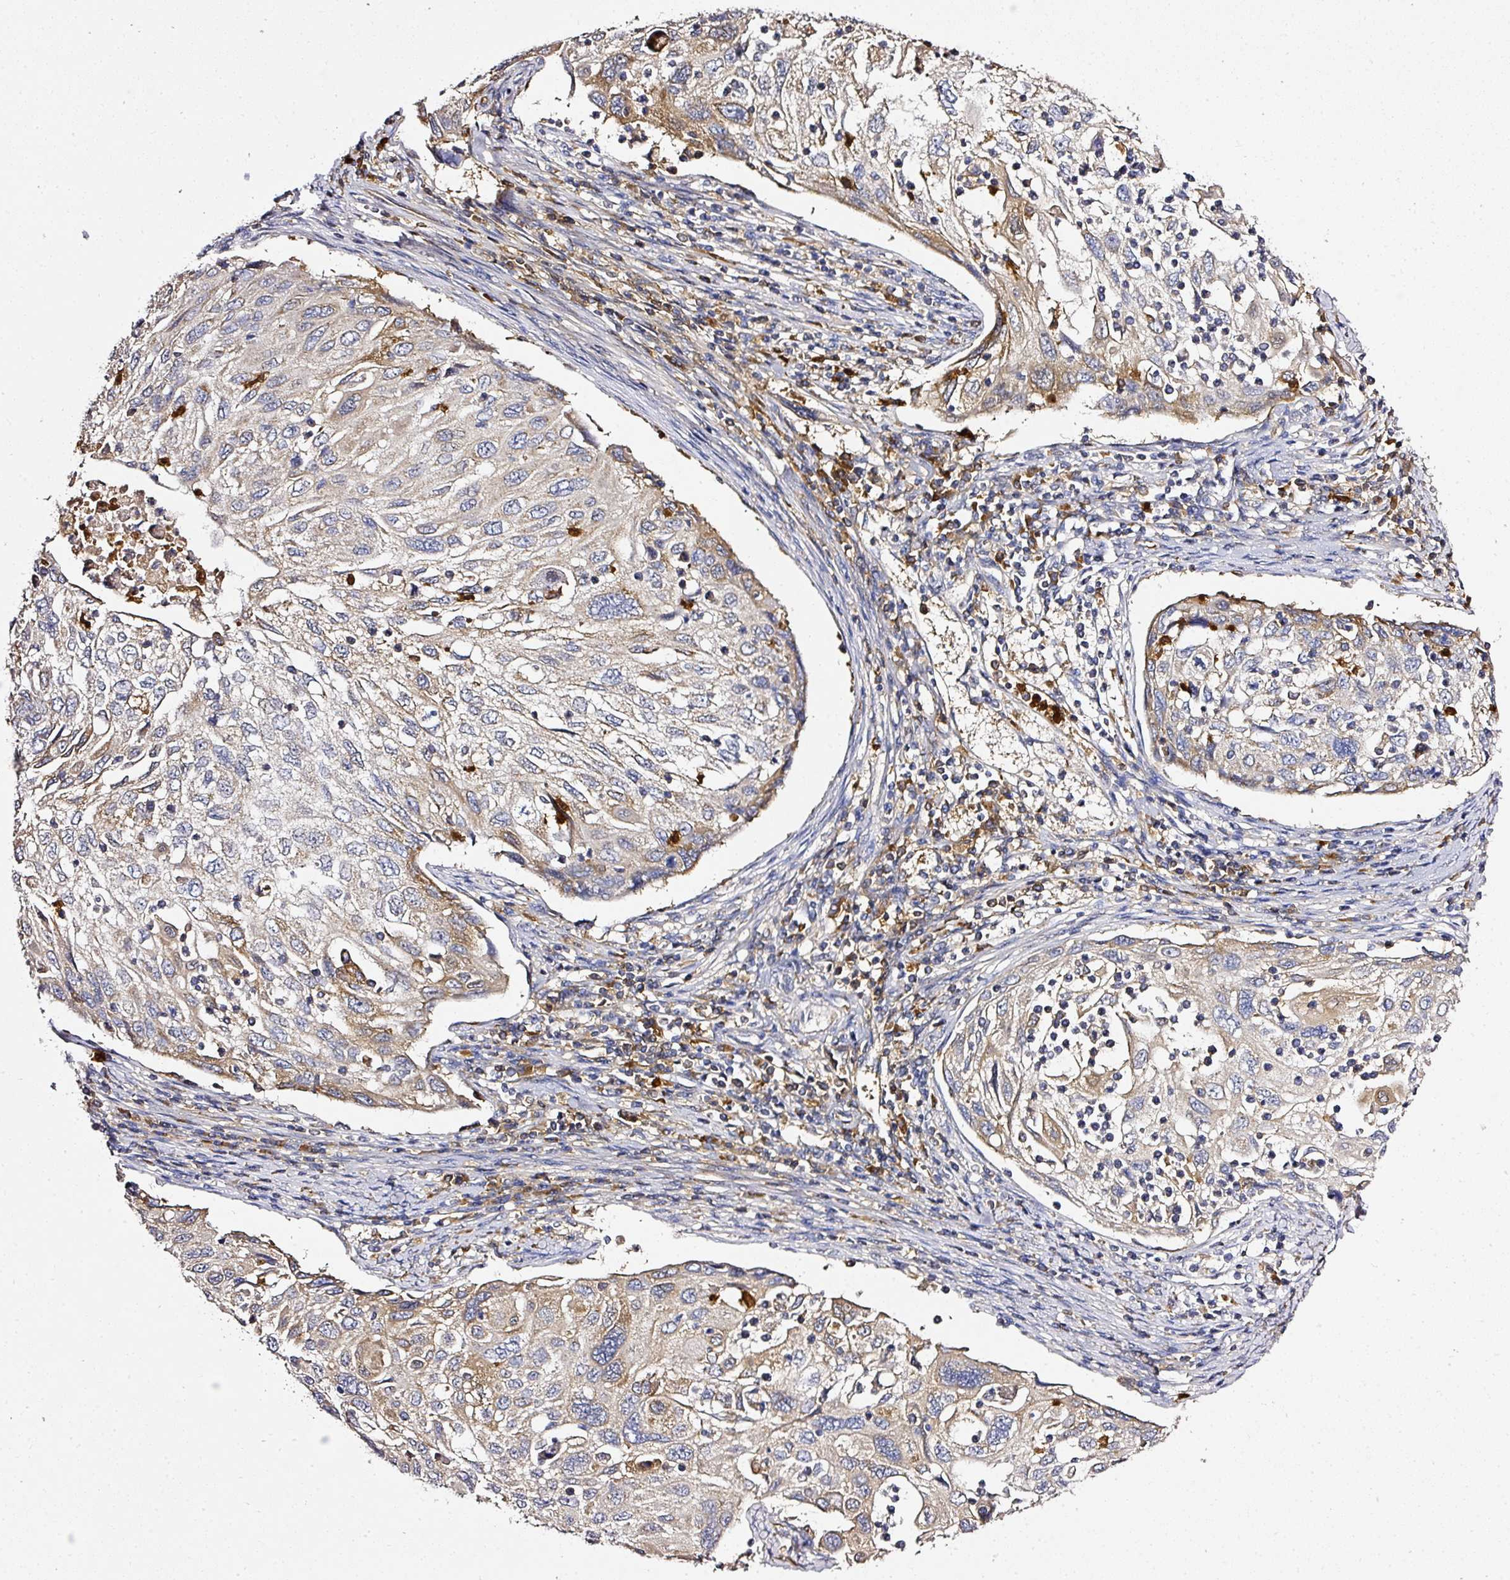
{"staining": {"intensity": "weak", "quantity": "25%-75%", "location": "cytoplasmic/membranous"}, "tissue": "cervical cancer", "cell_type": "Tumor cells", "image_type": "cancer", "snomed": [{"axis": "morphology", "description": "Squamous cell carcinoma, NOS"}, {"axis": "topography", "description": "Cervix"}], "caption": "Immunohistochemical staining of cervical cancer (squamous cell carcinoma) reveals low levels of weak cytoplasmic/membranous protein expression in approximately 25%-75% of tumor cells.", "gene": "CAB39L", "patient": {"sex": "female", "age": 70}}